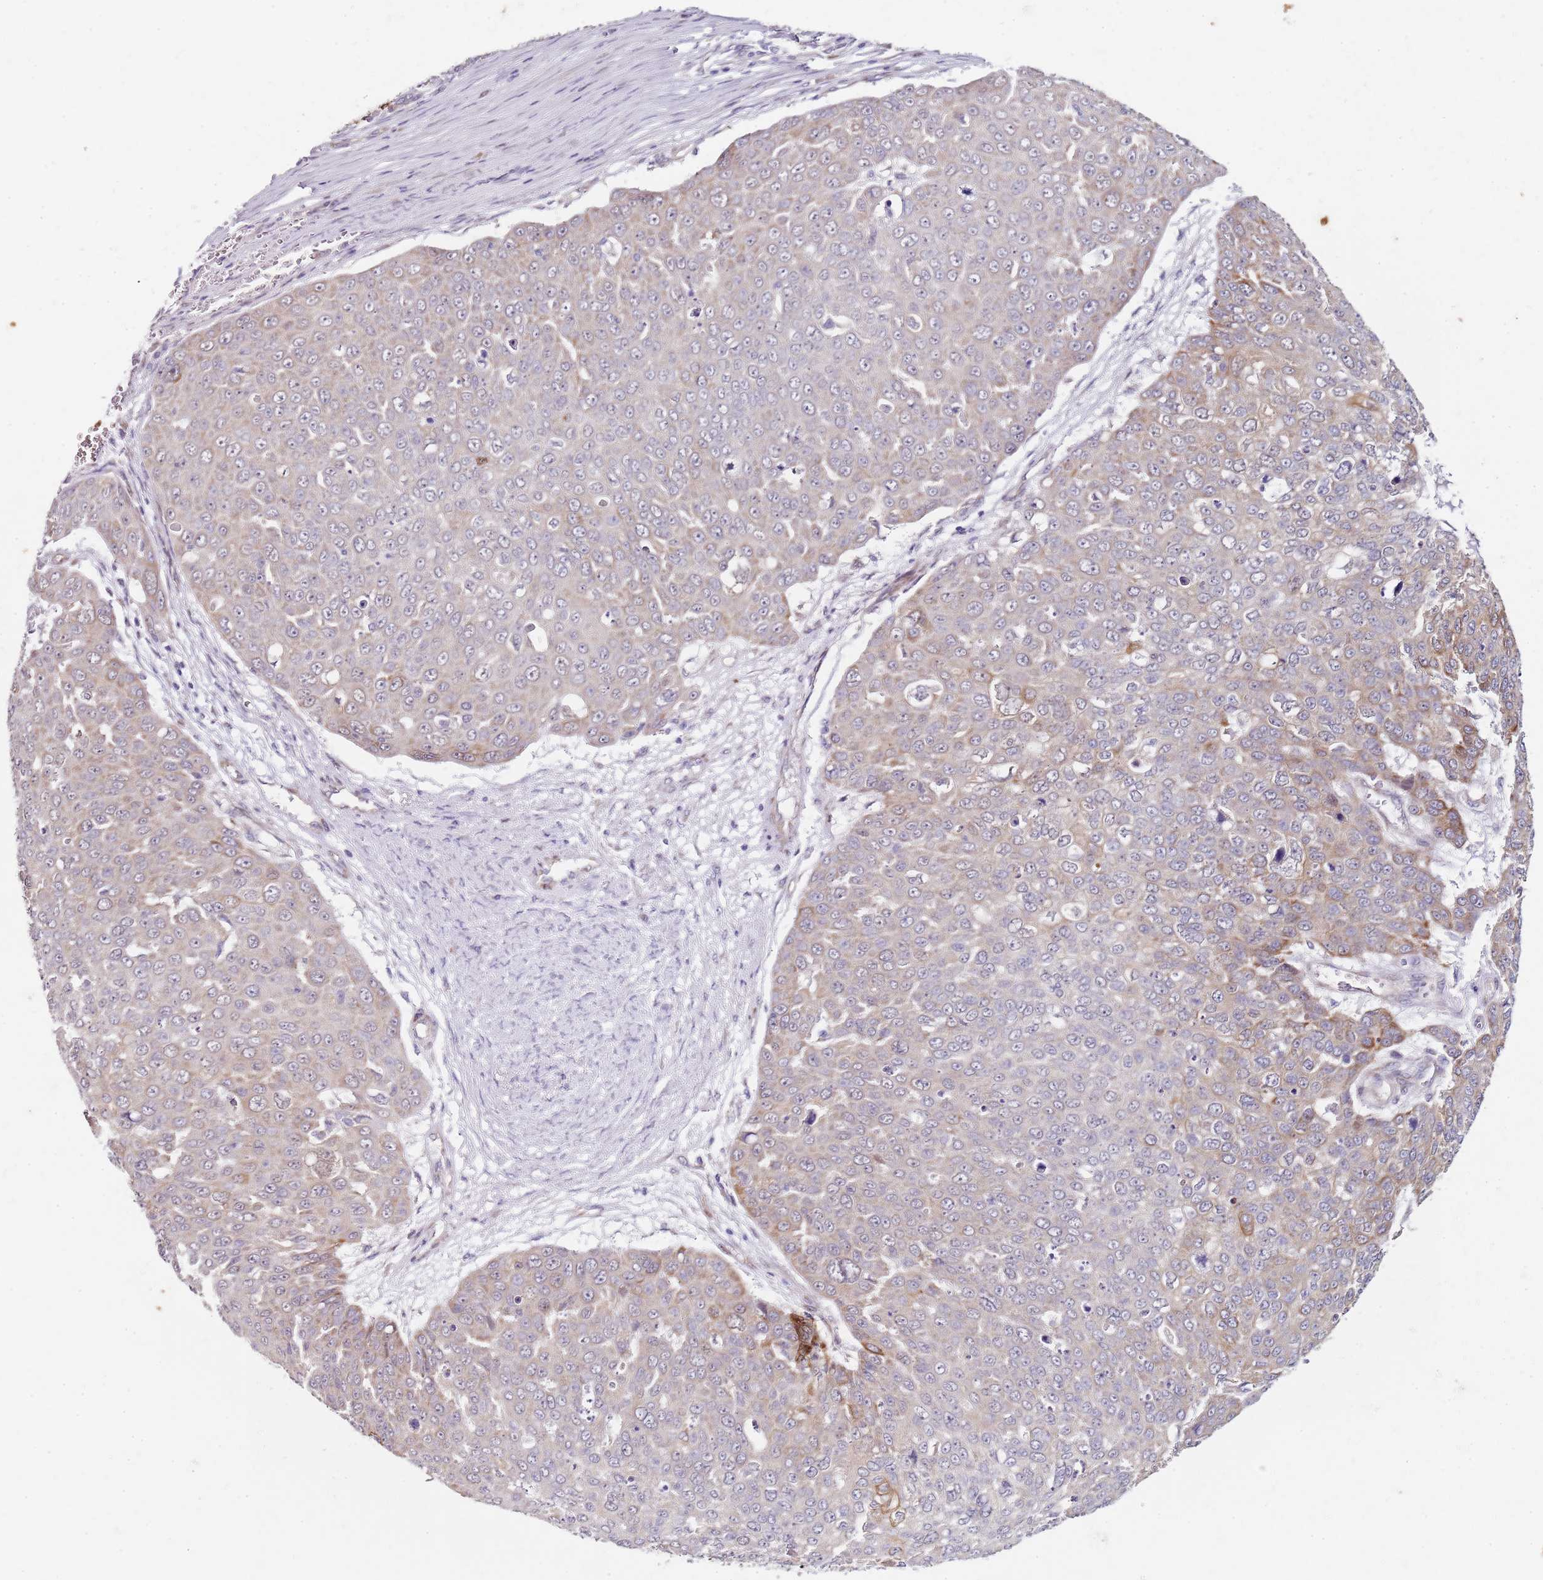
{"staining": {"intensity": "moderate", "quantity": "<25%", "location": "cytoplasmic/membranous"}, "tissue": "skin cancer", "cell_type": "Tumor cells", "image_type": "cancer", "snomed": [{"axis": "morphology", "description": "Squamous cell carcinoma, NOS"}, {"axis": "topography", "description": "Skin"}], "caption": "Protein analysis of skin cancer tissue demonstrates moderate cytoplasmic/membranous expression in about <25% of tumor cells.", "gene": "TBC1D9", "patient": {"sex": "male", "age": 71}}